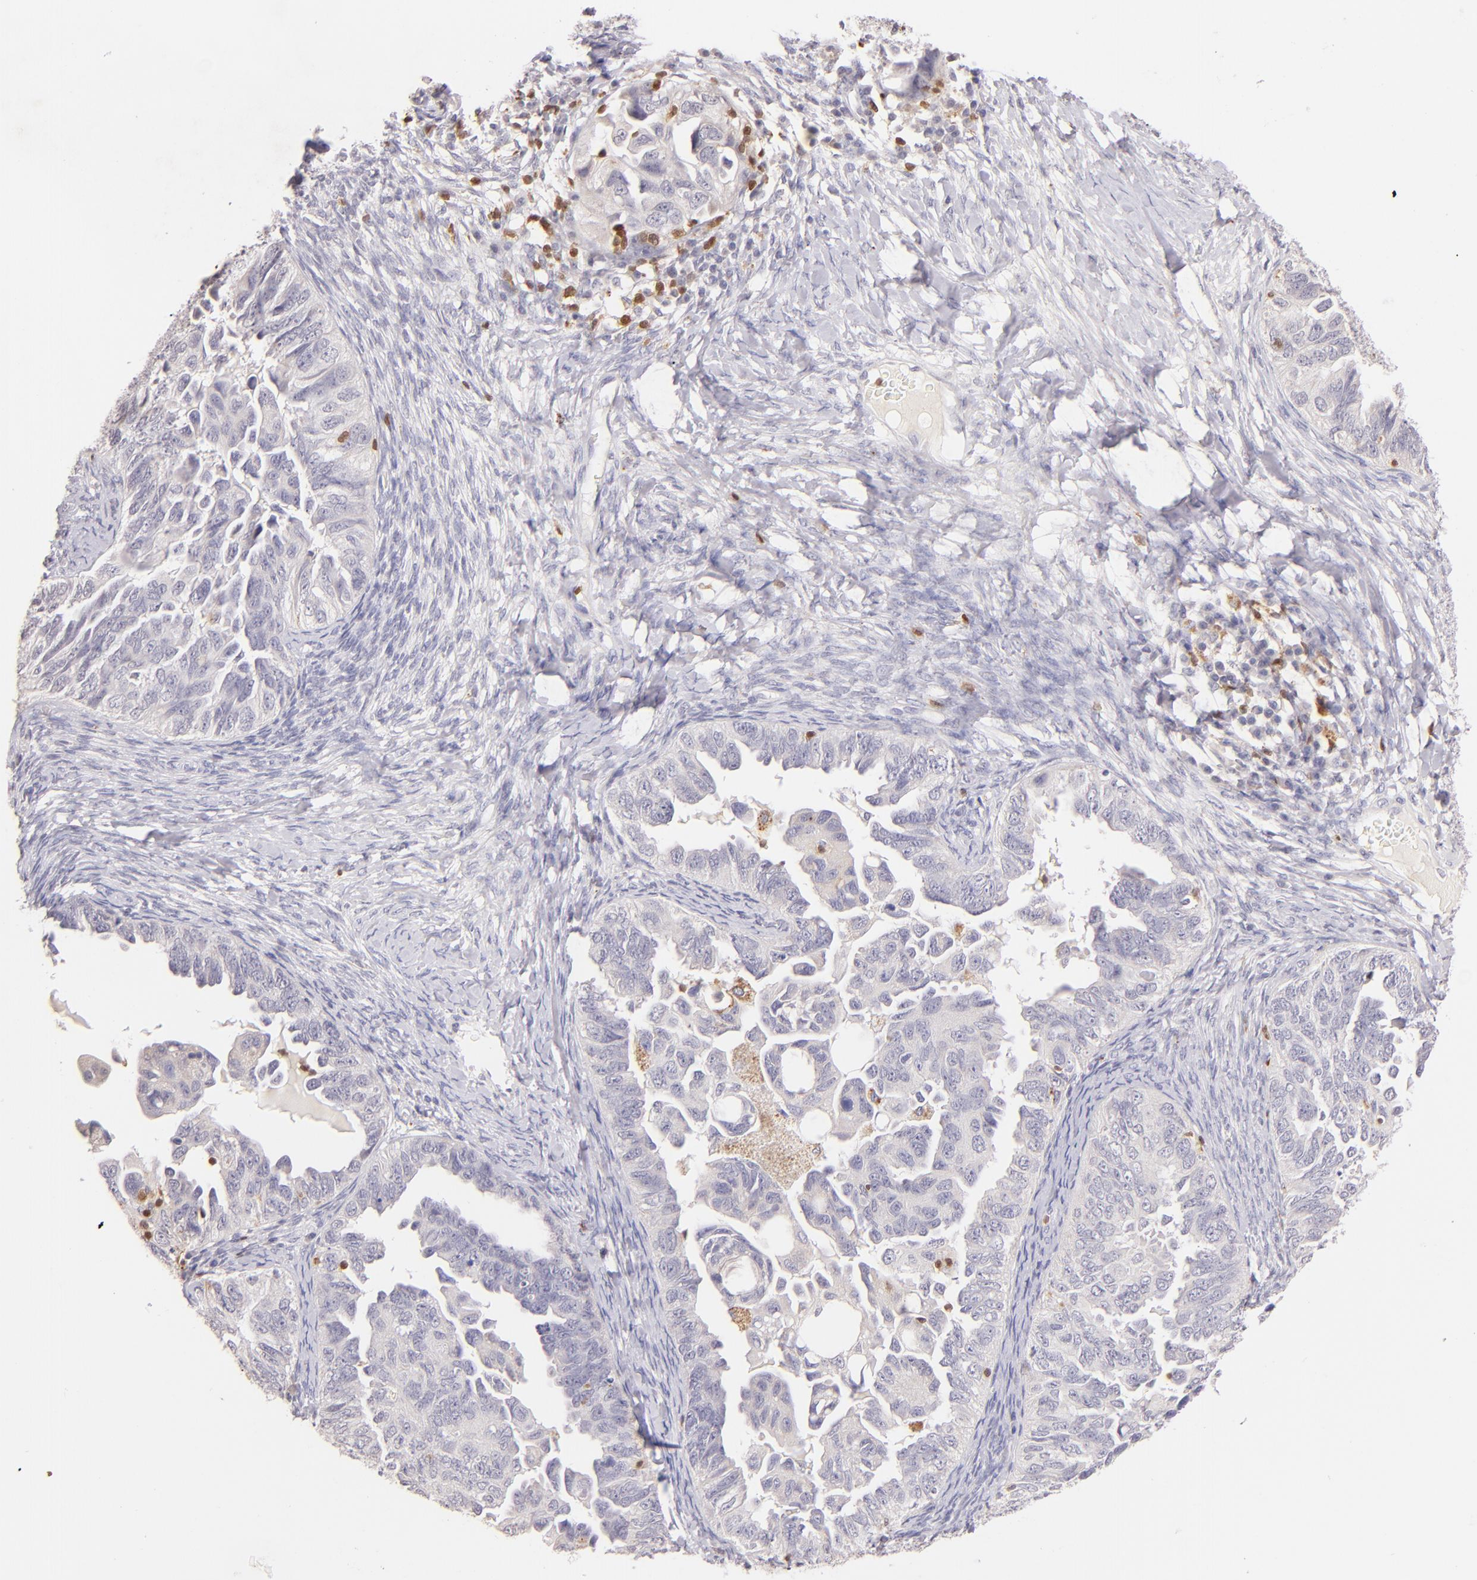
{"staining": {"intensity": "negative", "quantity": "none", "location": "none"}, "tissue": "ovarian cancer", "cell_type": "Tumor cells", "image_type": "cancer", "snomed": [{"axis": "morphology", "description": "Cystadenocarcinoma, serous, NOS"}, {"axis": "topography", "description": "Ovary"}], "caption": "Tumor cells are negative for brown protein staining in ovarian cancer (serous cystadenocarcinoma). (Brightfield microscopy of DAB (3,3'-diaminobenzidine) immunohistochemistry at high magnification).", "gene": "ZAP70", "patient": {"sex": "female", "age": 82}}